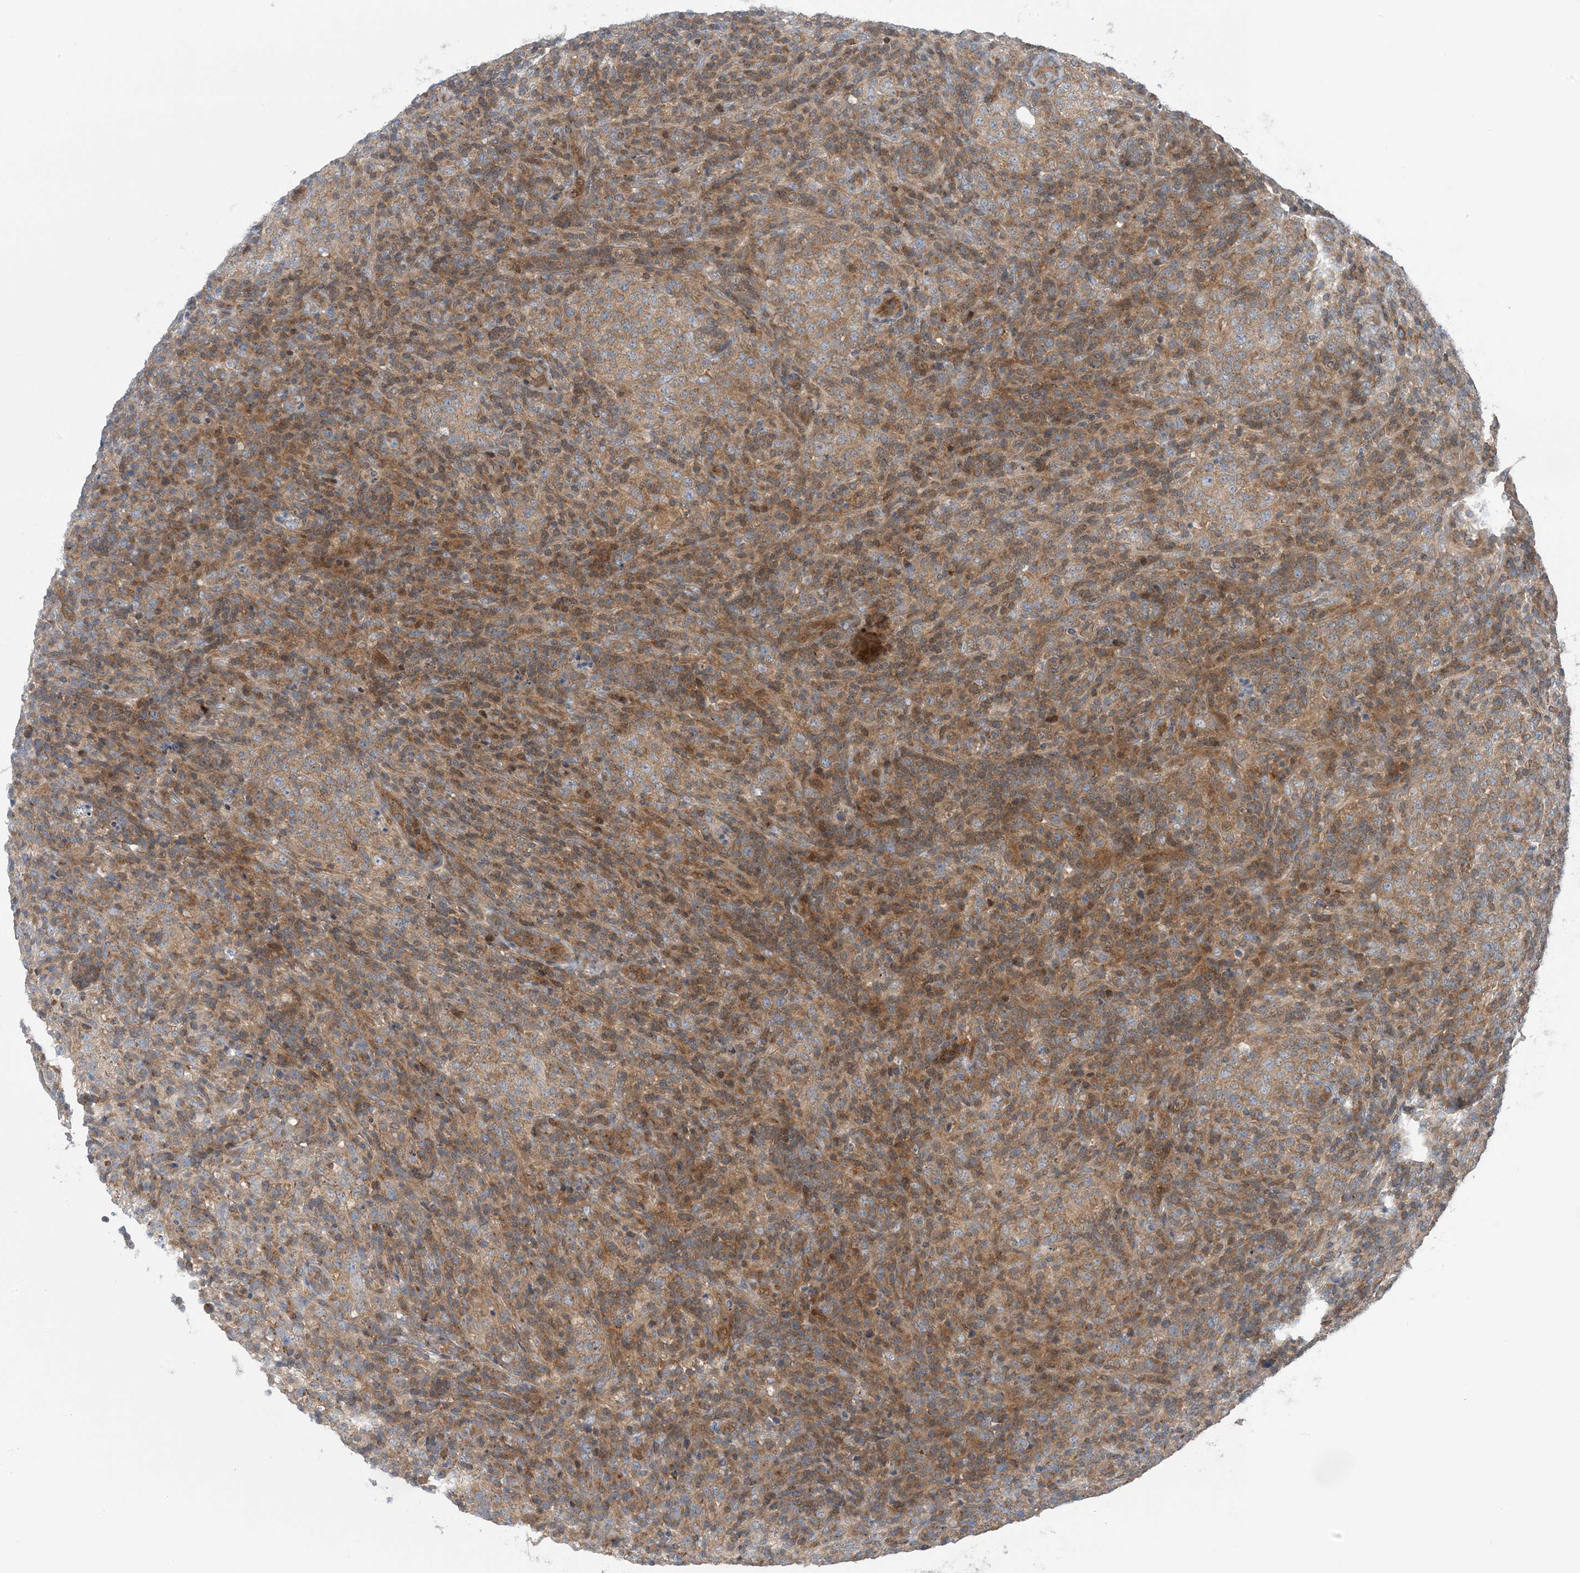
{"staining": {"intensity": "weak", "quantity": ">75%", "location": "cytoplasmic/membranous"}, "tissue": "lymphoma", "cell_type": "Tumor cells", "image_type": "cancer", "snomed": [{"axis": "morphology", "description": "Malignant lymphoma, non-Hodgkin's type, High grade"}, {"axis": "topography", "description": "Lymph node"}], "caption": "Weak cytoplasmic/membranous protein staining is appreciated in about >75% of tumor cells in lymphoma.", "gene": "ATP13A2", "patient": {"sex": "female", "age": 76}}